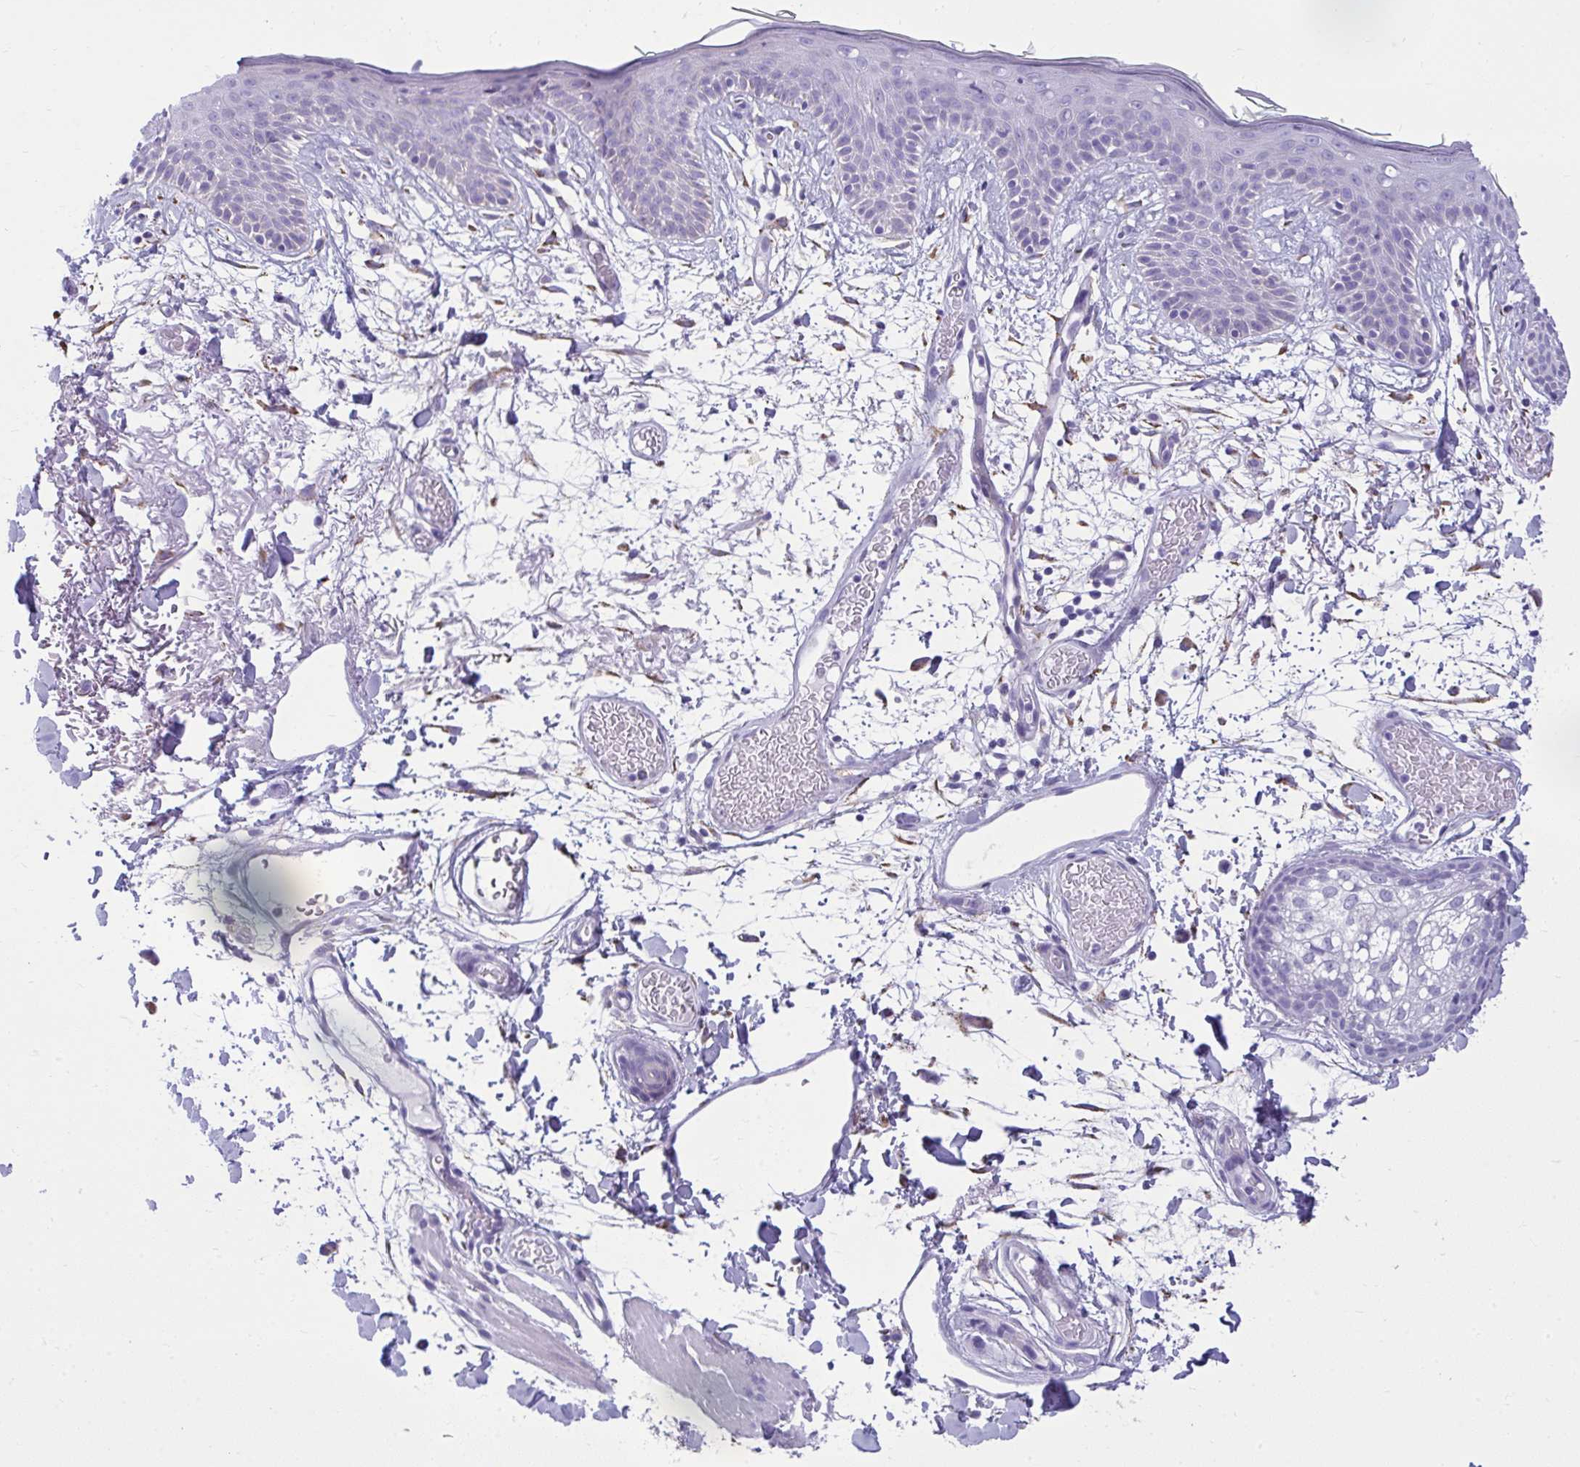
{"staining": {"intensity": "moderate", "quantity": ">75%", "location": "cytoplasmic/membranous"}, "tissue": "skin", "cell_type": "Fibroblasts", "image_type": "normal", "snomed": [{"axis": "morphology", "description": "Normal tissue, NOS"}, {"axis": "topography", "description": "Skin"}], "caption": "Unremarkable skin exhibits moderate cytoplasmic/membranous expression in approximately >75% of fibroblasts.", "gene": "AIG1", "patient": {"sex": "male", "age": 79}}